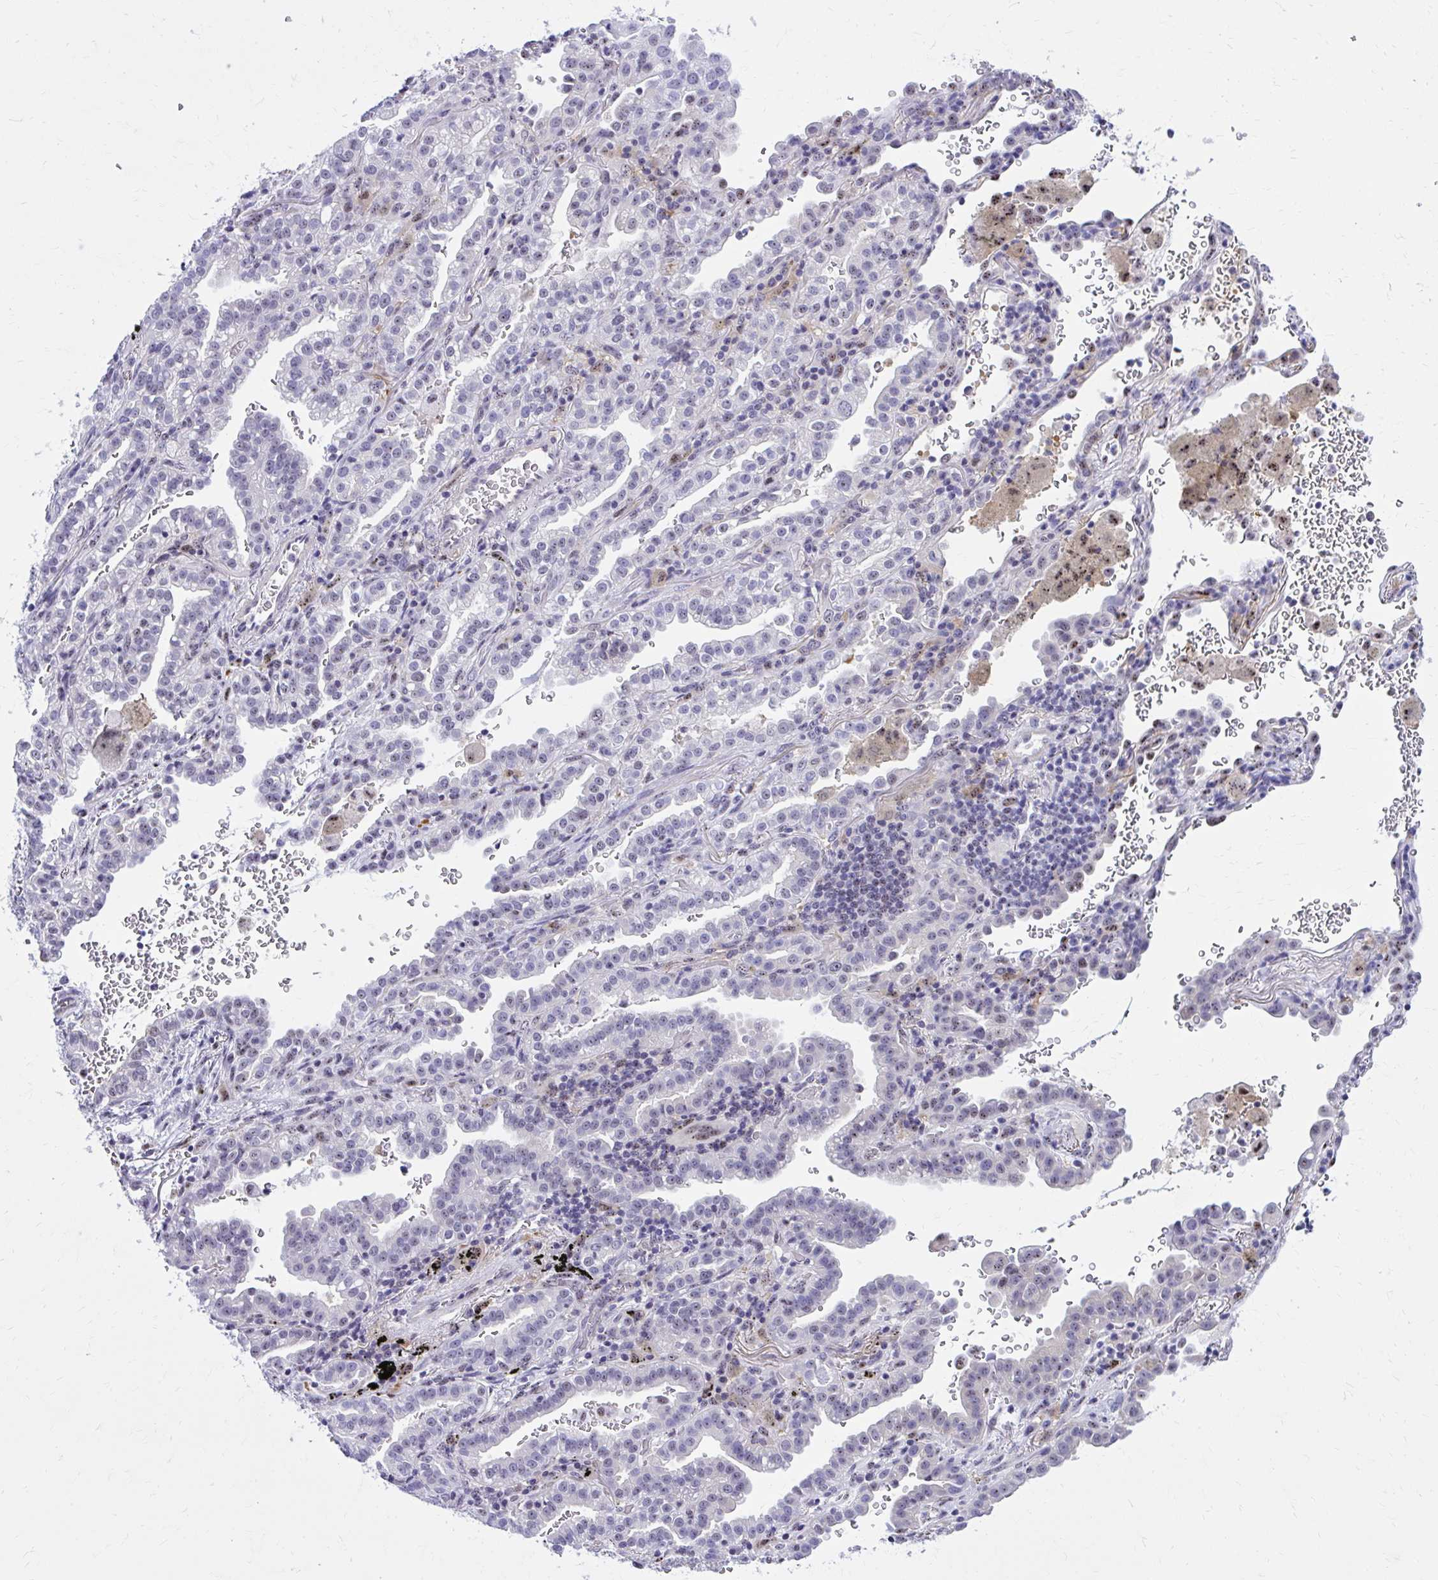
{"staining": {"intensity": "negative", "quantity": "none", "location": "none"}, "tissue": "lung cancer", "cell_type": "Tumor cells", "image_type": "cancer", "snomed": [{"axis": "morphology", "description": "Adenocarcinoma, NOS"}, {"axis": "topography", "description": "Lymph node"}, {"axis": "topography", "description": "Lung"}], "caption": "IHC of lung cancer (adenocarcinoma) reveals no staining in tumor cells.", "gene": "RASL11B", "patient": {"sex": "male", "age": 66}}